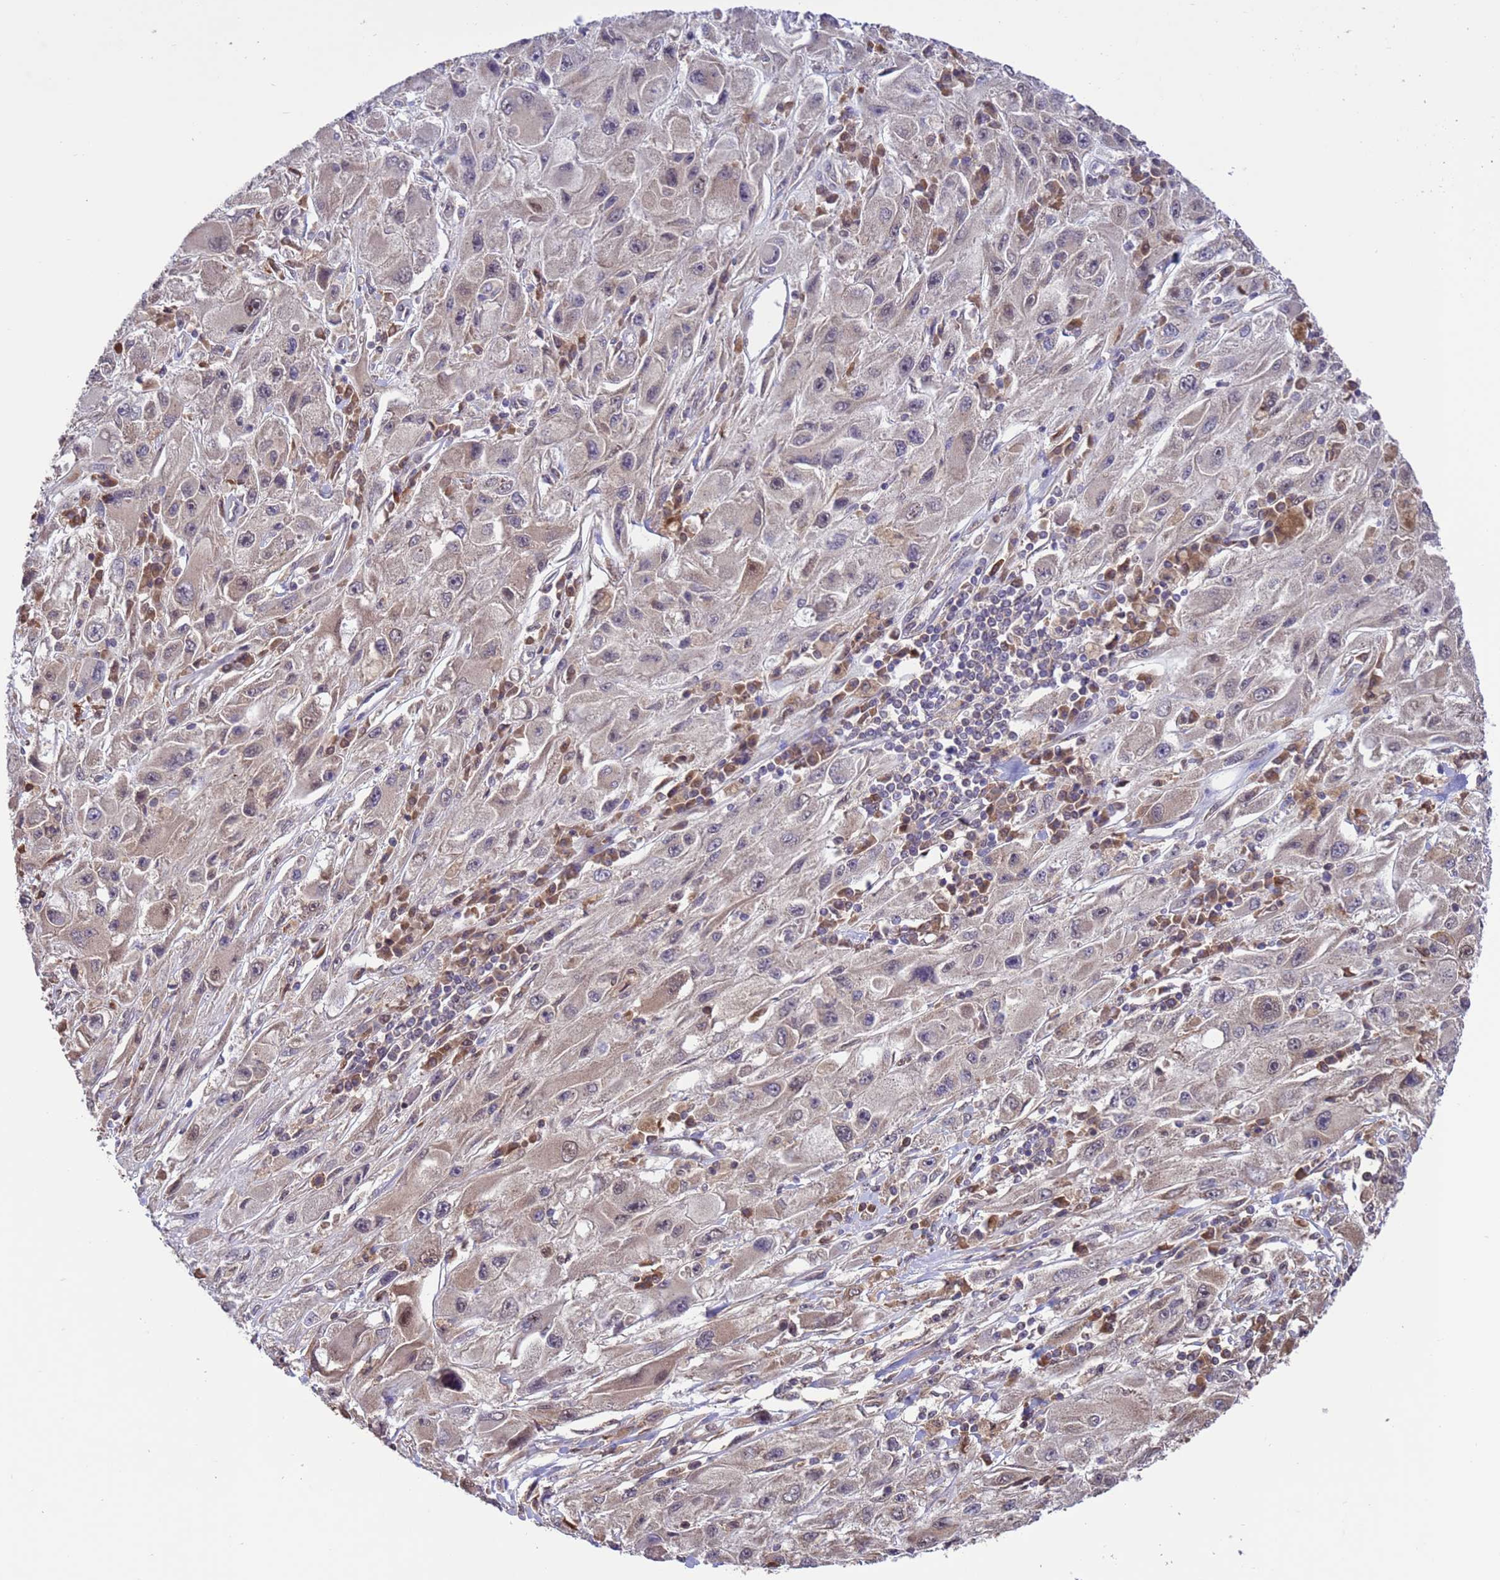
{"staining": {"intensity": "negative", "quantity": "none", "location": "none"}, "tissue": "melanoma", "cell_type": "Tumor cells", "image_type": "cancer", "snomed": [{"axis": "morphology", "description": "Malignant melanoma, Metastatic site"}, {"axis": "topography", "description": "Skin"}], "caption": "Immunohistochemical staining of melanoma shows no significant expression in tumor cells.", "gene": "ZFP69B", "patient": {"sex": "male", "age": 53}}